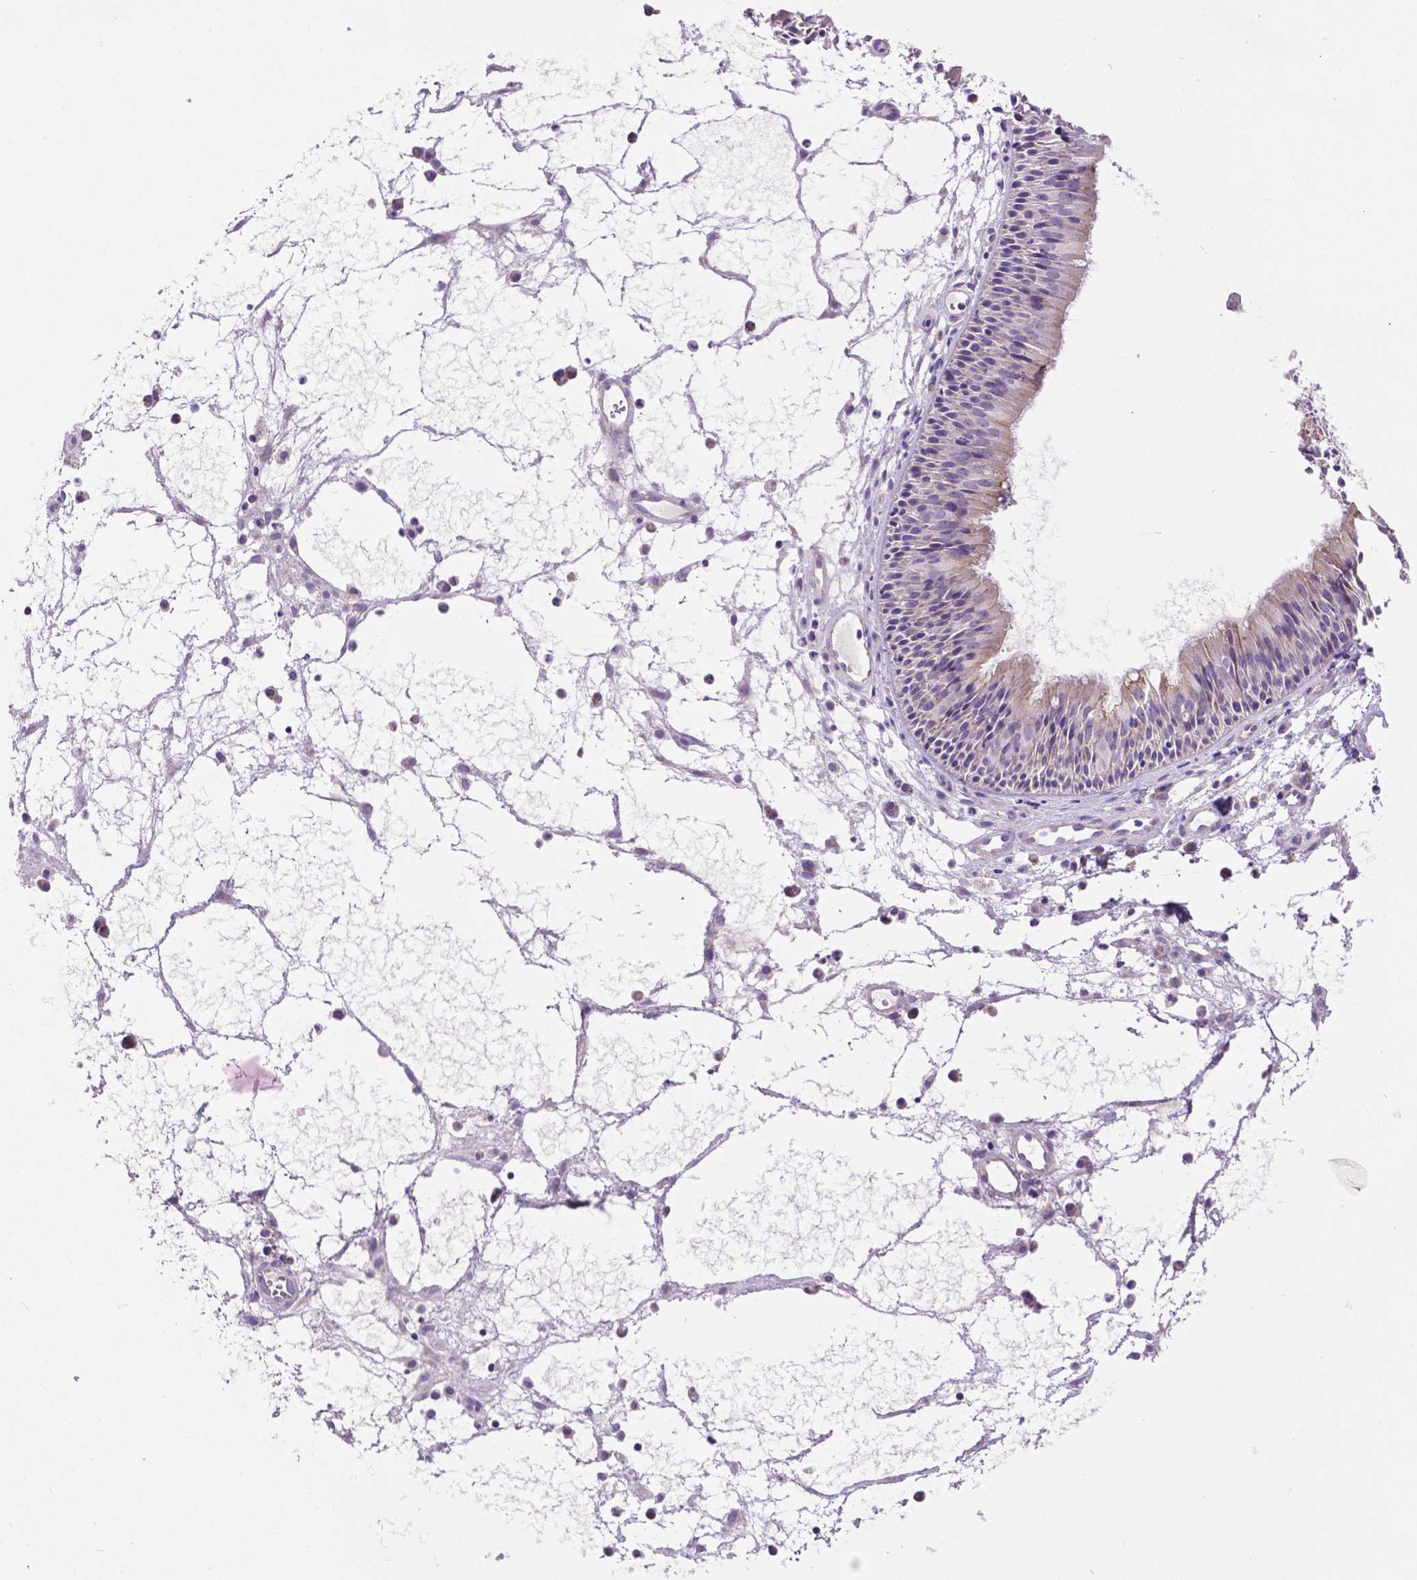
{"staining": {"intensity": "weak", "quantity": ">75%", "location": "cytoplasmic/membranous"}, "tissue": "nasopharynx", "cell_type": "Respiratory epithelial cells", "image_type": "normal", "snomed": [{"axis": "morphology", "description": "Normal tissue, NOS"}, {"axis": "topography", "description": "Nasopharynx"}], "caption": "Normal nasopharynx displays weak cytoplasmic/membranous staining in about >75% of respiratory epithelial cells Immunohistochemistry (ihc) stains the protein of interest in brown and the nuclei are stained blue..", "gene": "PHYHIP", "patient": {"sex": "male", "age": 31}}